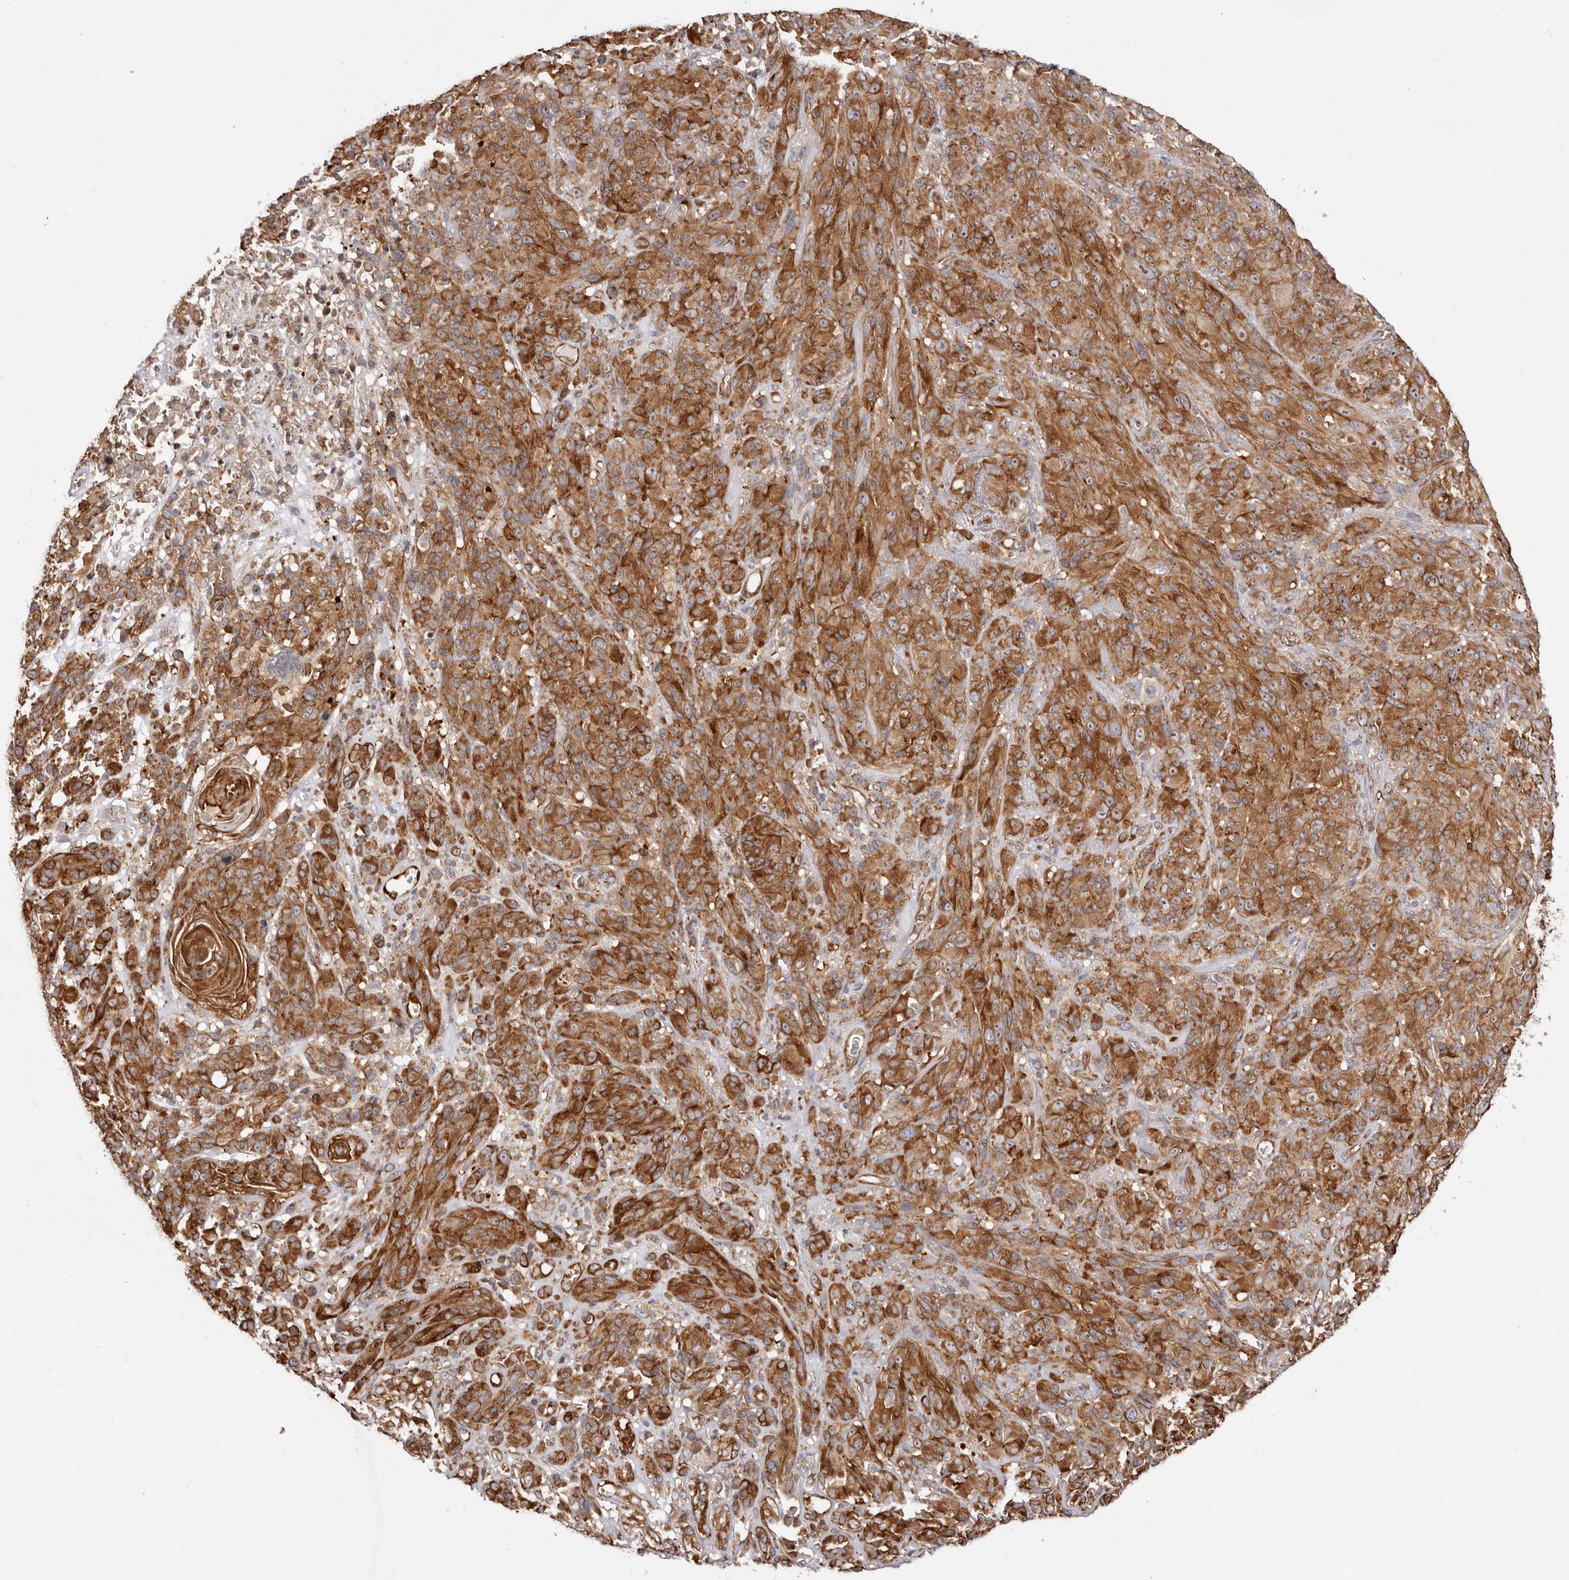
{"staining": {"intensity": "strong", "quantity": ">75%", "location": "cytoplasmic/membranous,nuclear"}, "tissue": "melanoma", "cell_type": "Tumor cells", "image_type": "cancer", "snomed": [{"axis": "morphology", "description": "Malignant melanoma, NOS"}, {"axis": "topography", "description": "Skin of head"}], "caption": "Human malignant melanoma stained with a protein marker exhibits strong staining in tumor cells.", "gene": "RPS6", "patient": {"sex": "male", "age": 96}}